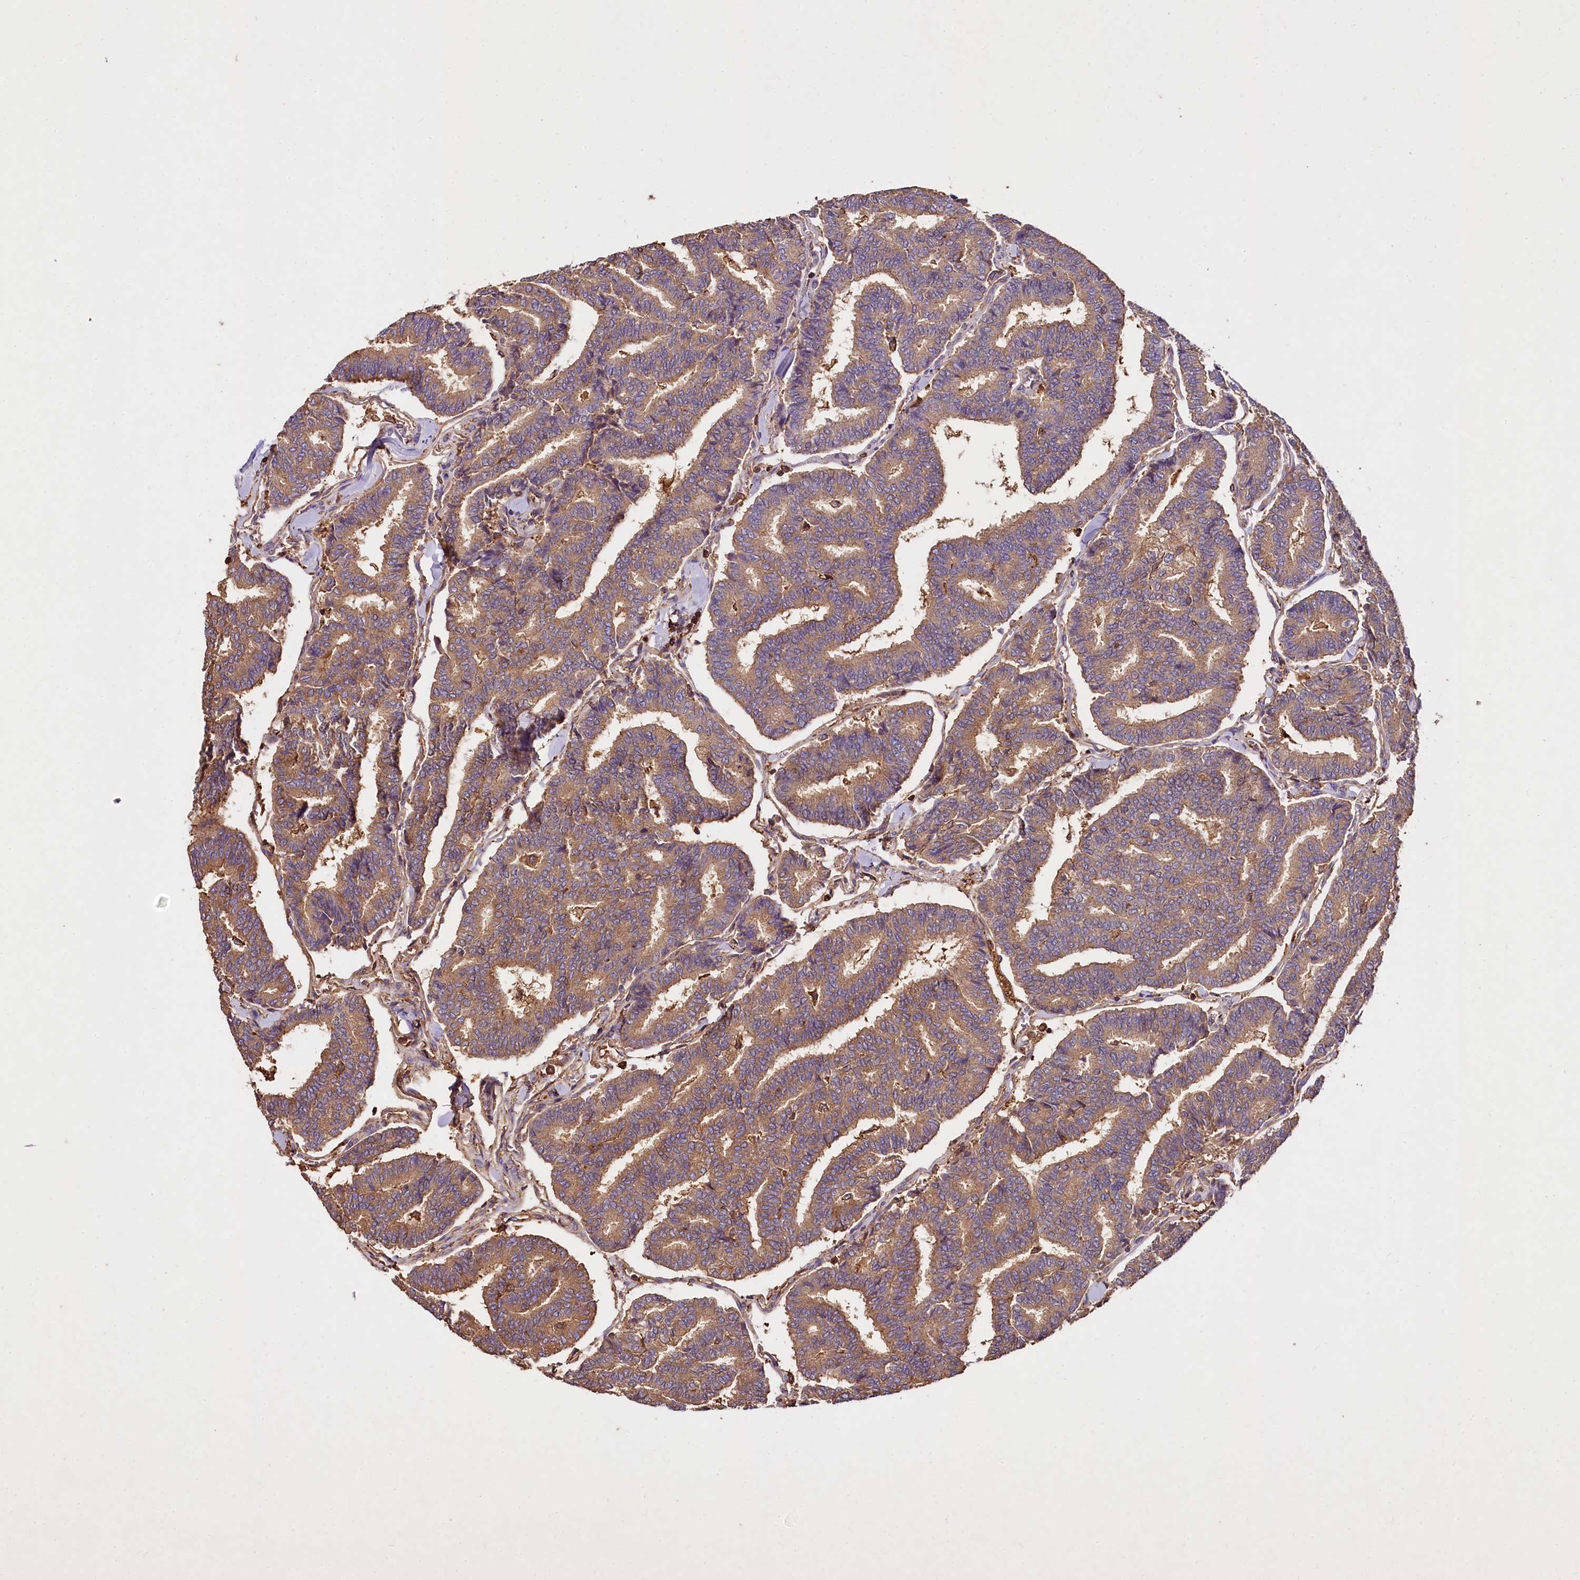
{"staining": {"intensity": "moderate", "quantity": ">75%", "location": "cytoplasmic/membranous"}, "tissue": "thyroid cancer", "cell_type": "Tumor cells", "image_type": "cancer", "snomed": [{"axis": "morphology", "description": "Papillary adenocarcinoma, NOS"}, {"axis": "topography", "description": "Thyroid gland"}], "caption": "An image of papillary adenocarcinoma (thyroid) stained for a protein exhibits moderate cytoplasmic/membranous brown staining in tumor cells. The staining is performed using DAB brown chromogen to label protein expression. The nuclei are counter-stained blue using hematoxylin.", "gene": "RARS2", "patient": {"sex": "female", "age": 35}}